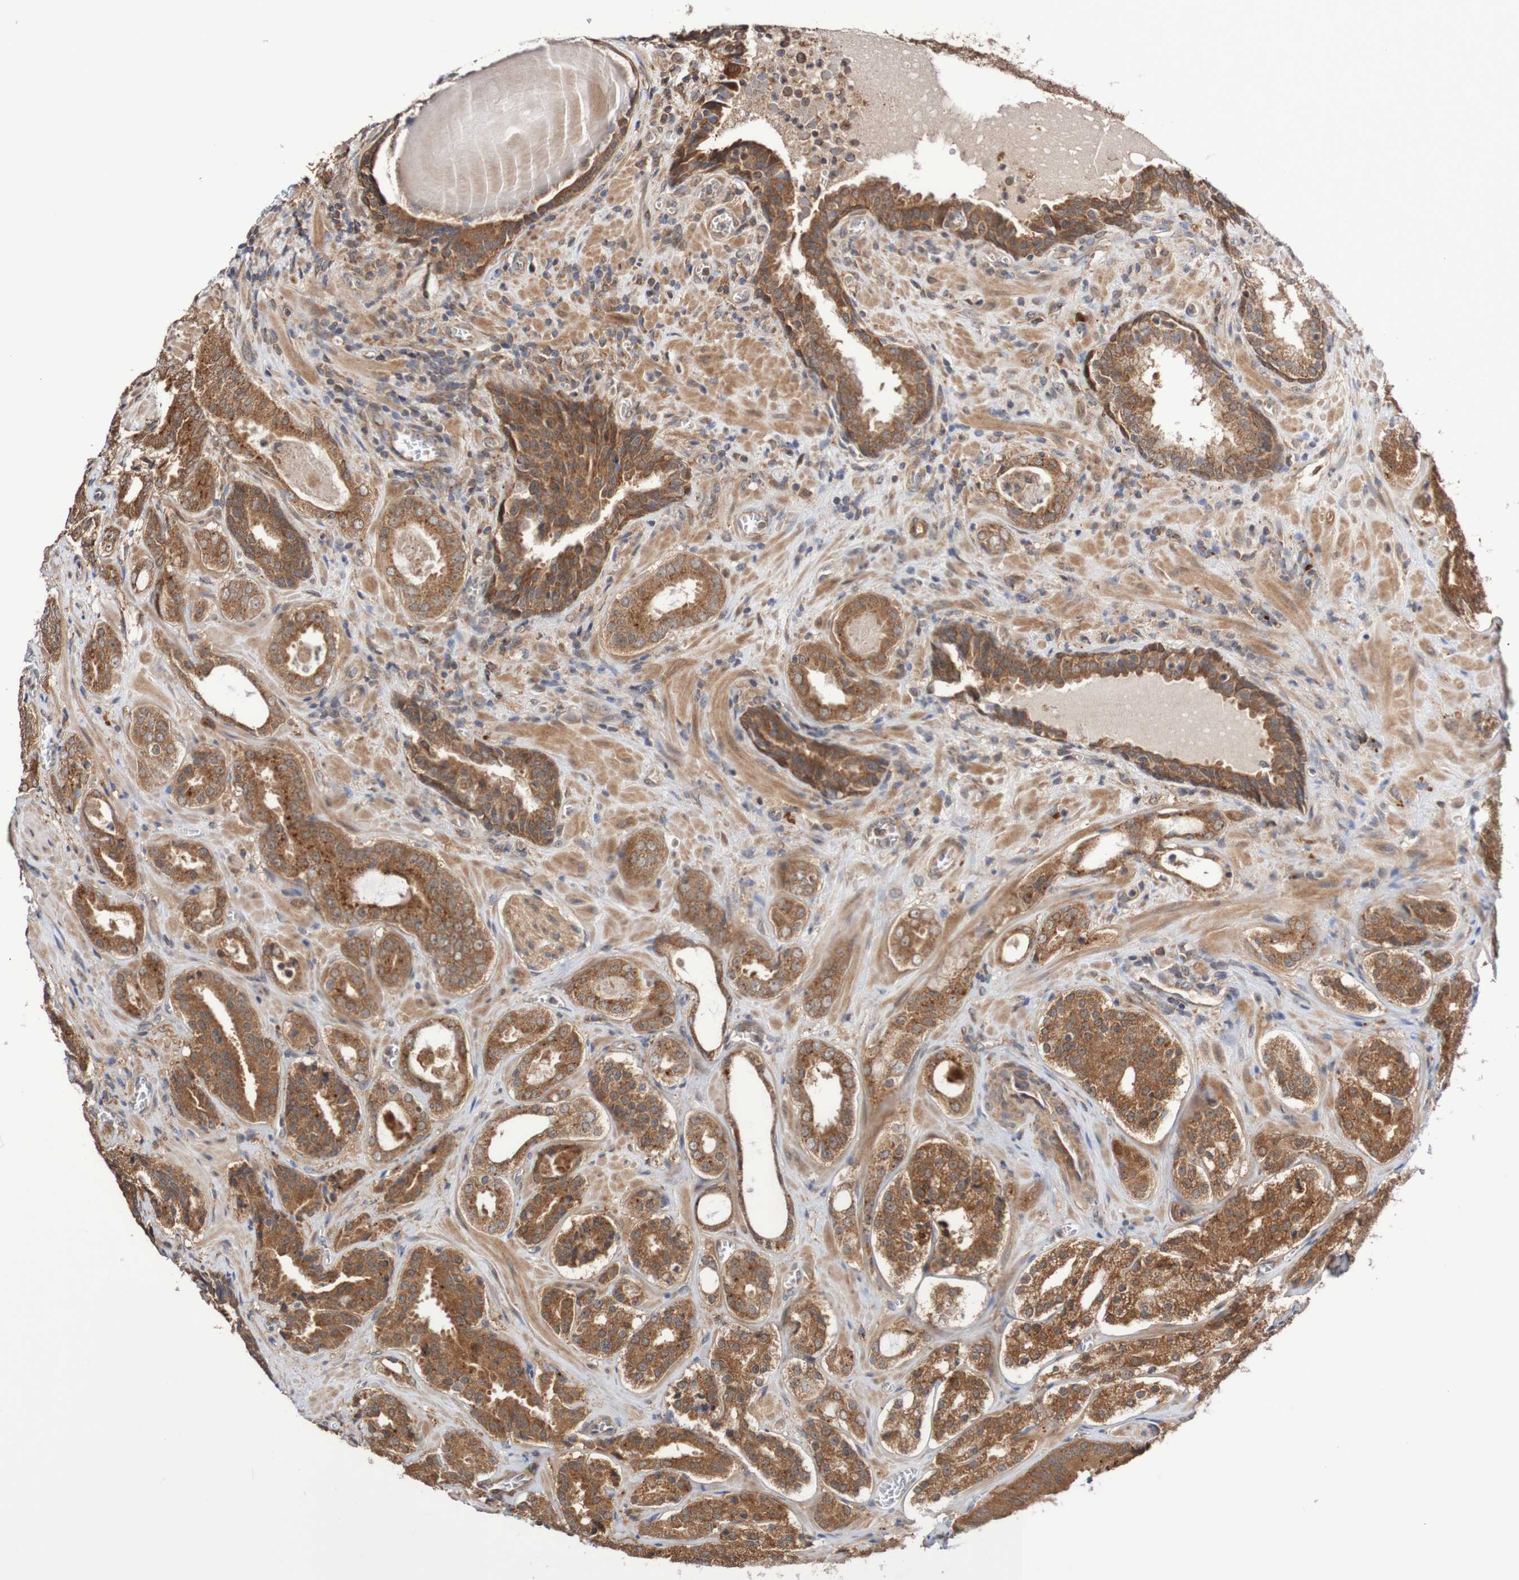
{"staining": {"intensity": "moderate", "quantity": ">75%", "location": "cytoplasmic/membranous"}, "tissue": "prostate cancer", "cell_type": "Tumor cells", "image_type": "cancer", "snomed": [{"axis": "morphology", "description": "Adenocarcinoma, High grade"}, {"axis": "topography", "description": "Prostate"}], "caption": "Adenocarcinoma (high-grade) (prostate) was stained to show a protein in brown. There is medium levels of moderate cytoplasmic/membranous staining in approximately >75% of tumor cells.", "gene": "PHPT1", "patient": {"sex": "male", "age": 60}}